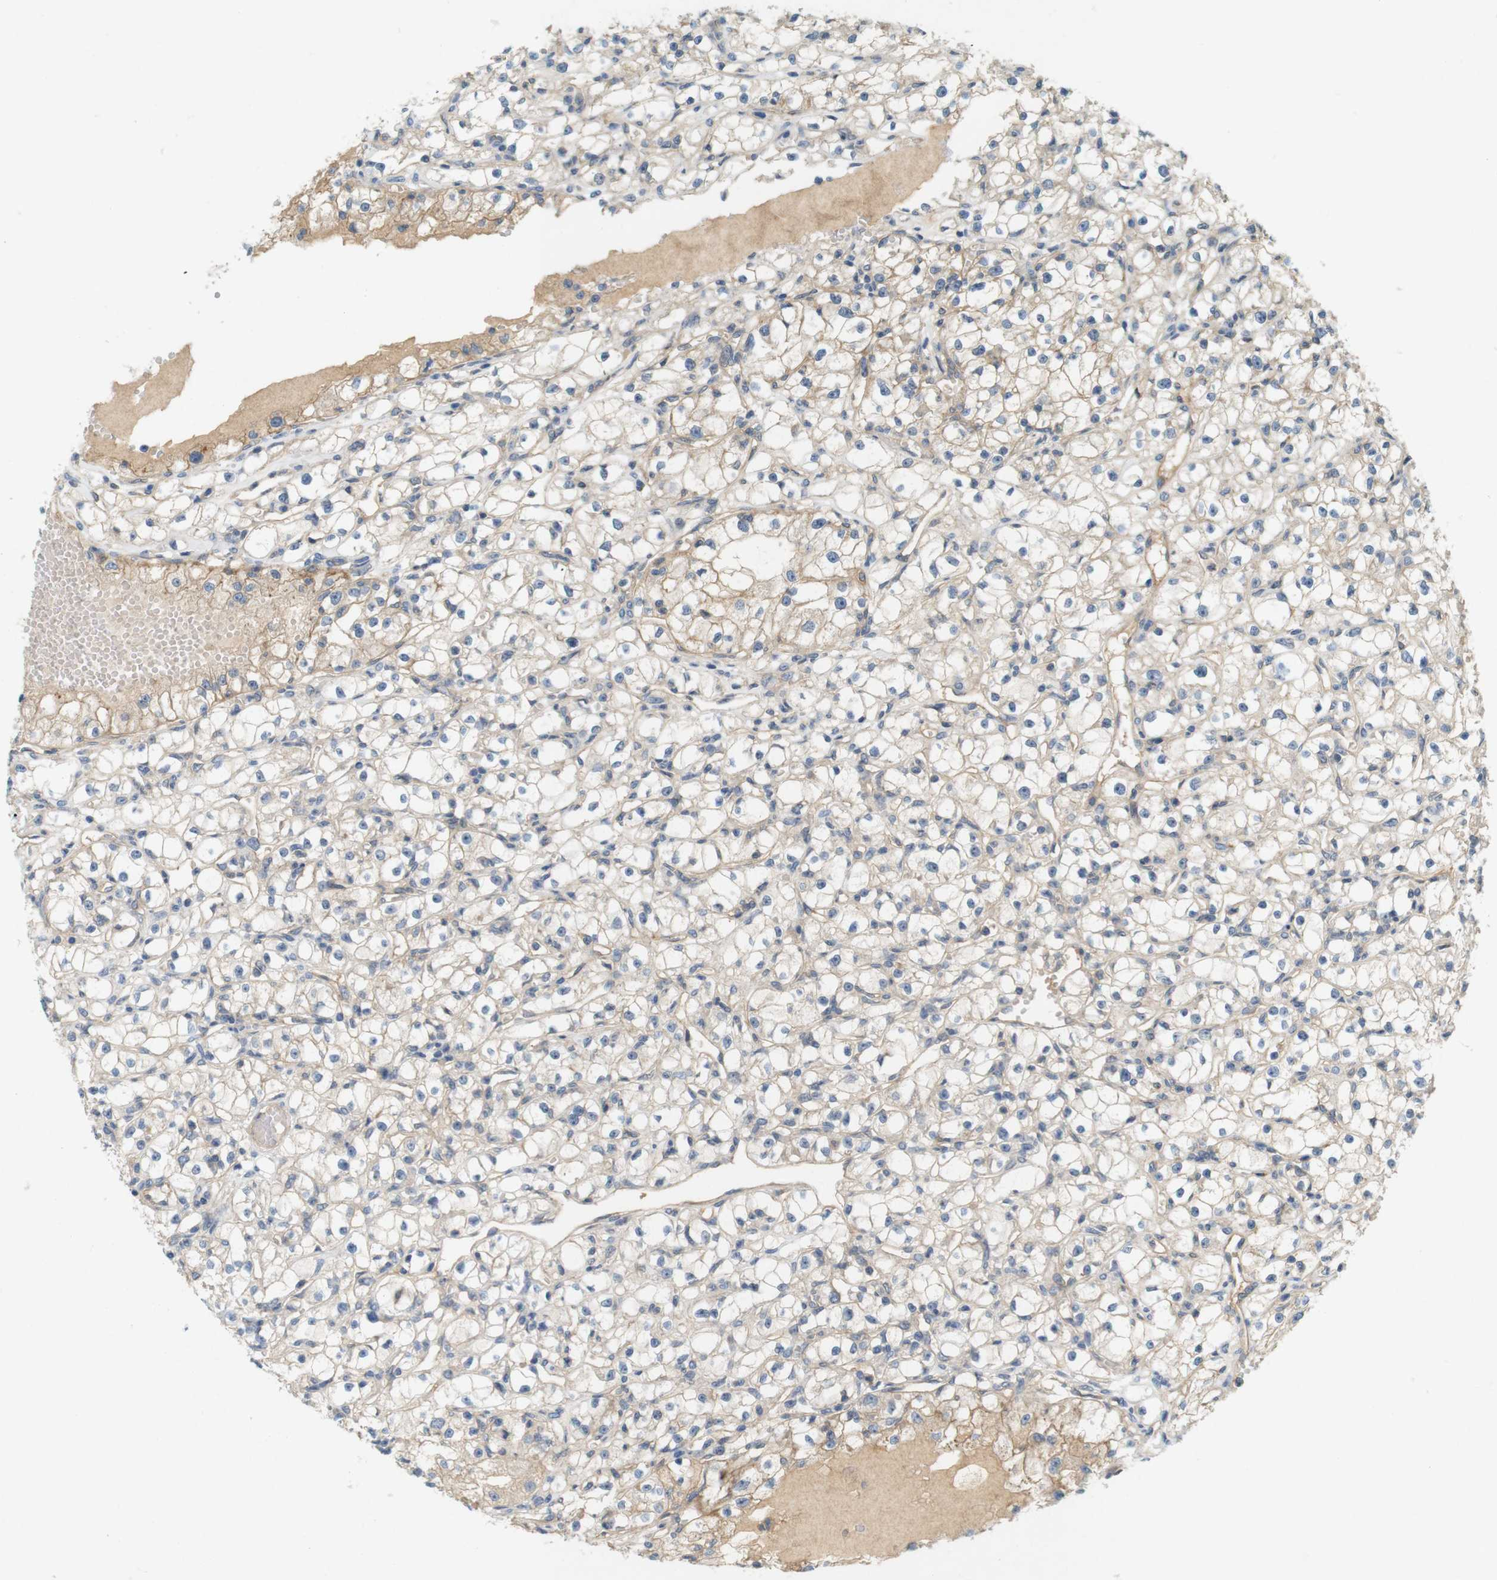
{"staining": {"intensity": "weak", "quantity": "<25%", "location": "cytoplasmic/membranous"}, "tissue": "renal cancer", "cell_type": "Tumor cells", "image_type": "cancer", "snomed": [{"axis": "morphology", "description": "Adenocarcinoma, NOS"}, {"axis": "topography", "description": "Kidney"}], "caption": "Tumor cells are negative for protein expression in human adenocarcinoma (renal). (Immunohistochemistry, brightfield microscopy, high magnification).", "gene": "PVR", "patient": {"sex": "male", "age": 56}}